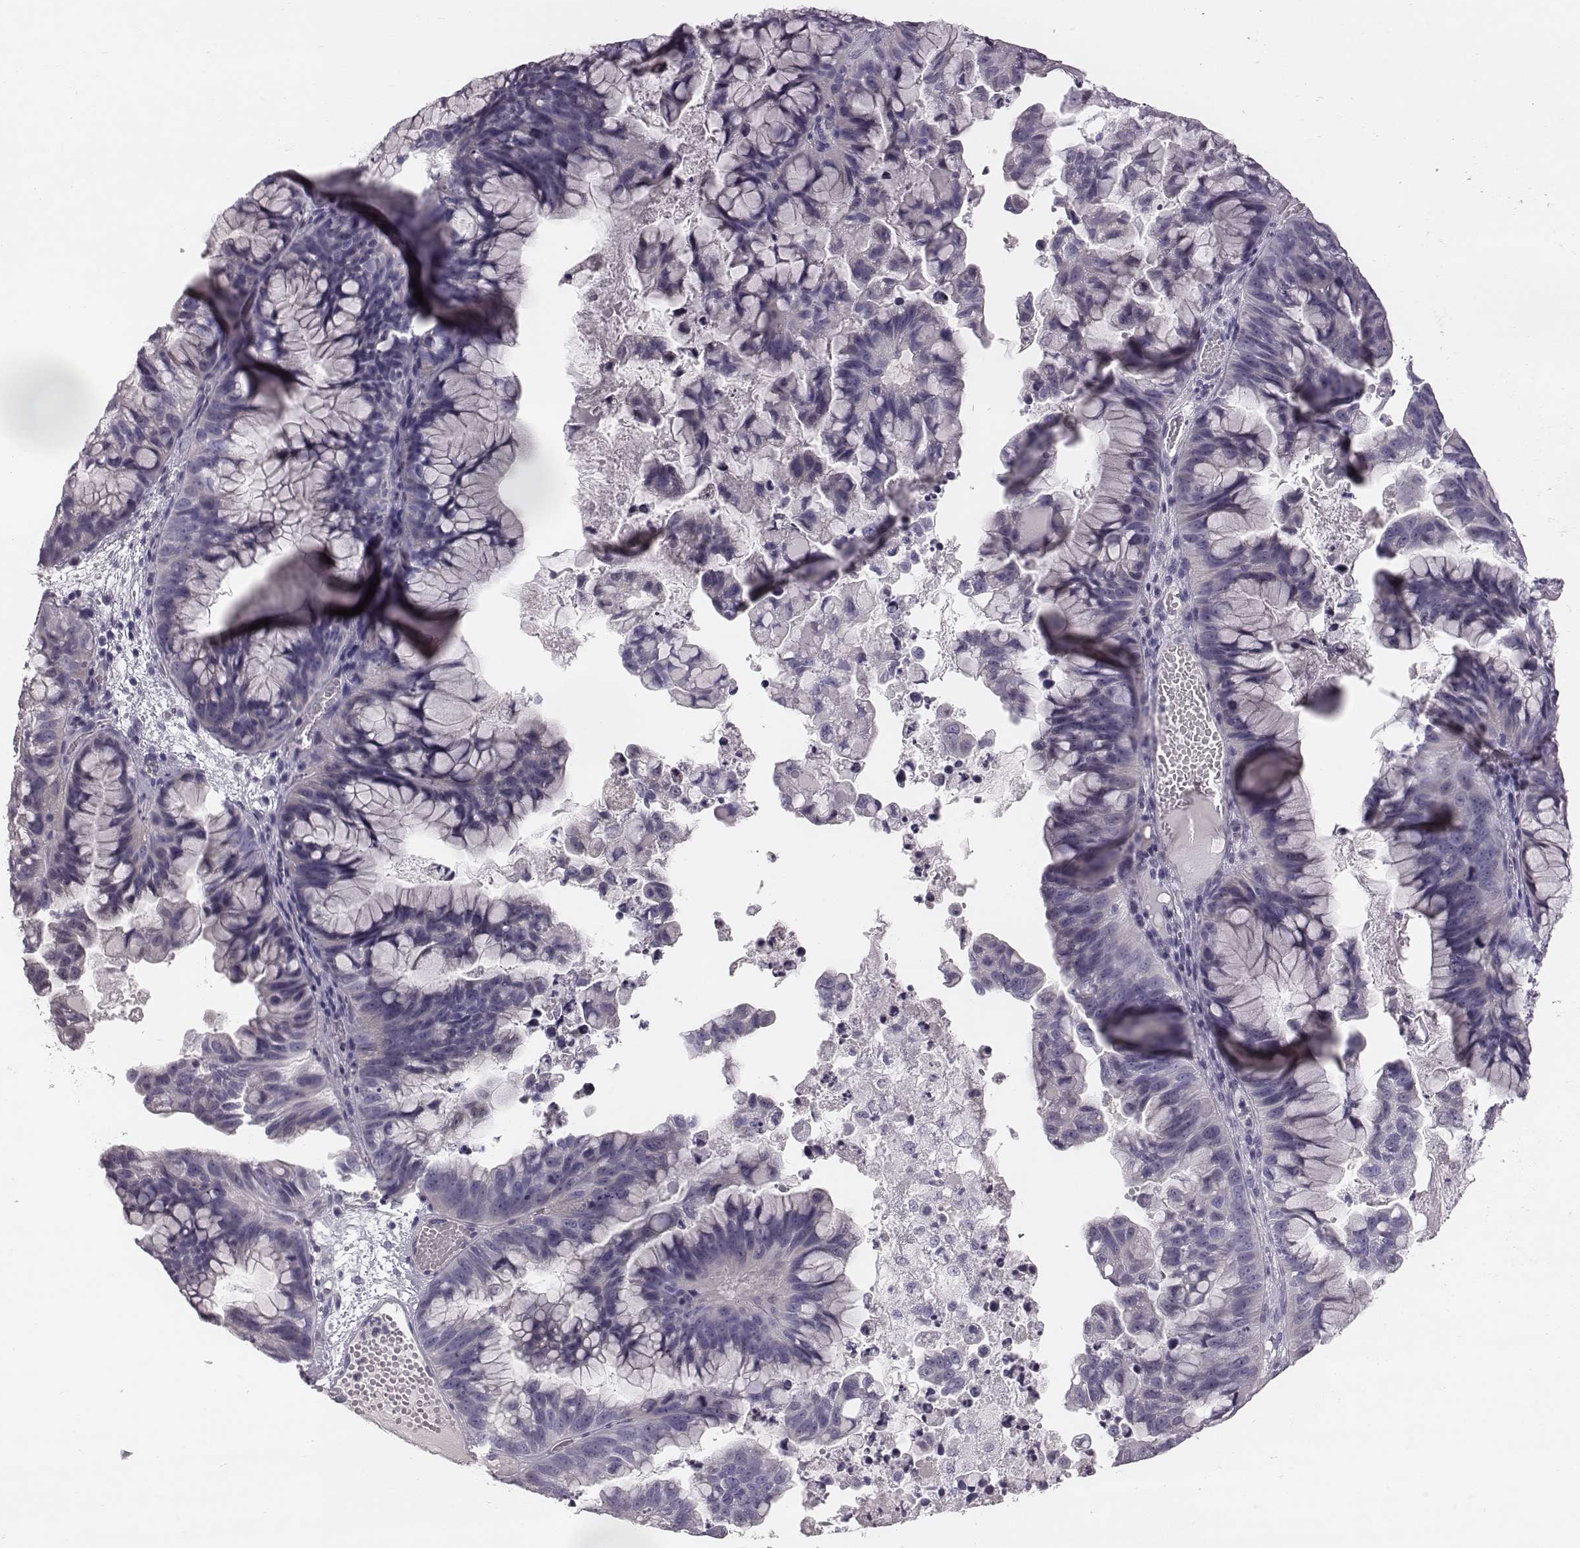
{"staining": {"intensity": "negative", "quantity": "none", "location": "none"}, "tissue": "ovarian cancer", "cell_type": "Tumor cells", "image_type": "cancer", "snomed": [{"axis": "morphology", "description": "Cystadenocarcinoma, mucinous, NOS"}, {"axis": "topography", "description": "Ovary"}], "caption": "Immunohistochemical staining of human ovarian cancer displays no significant positivity in tumor cells.", "gene": "CRISP1", "patient": {"sex": "female", "age": 76}}